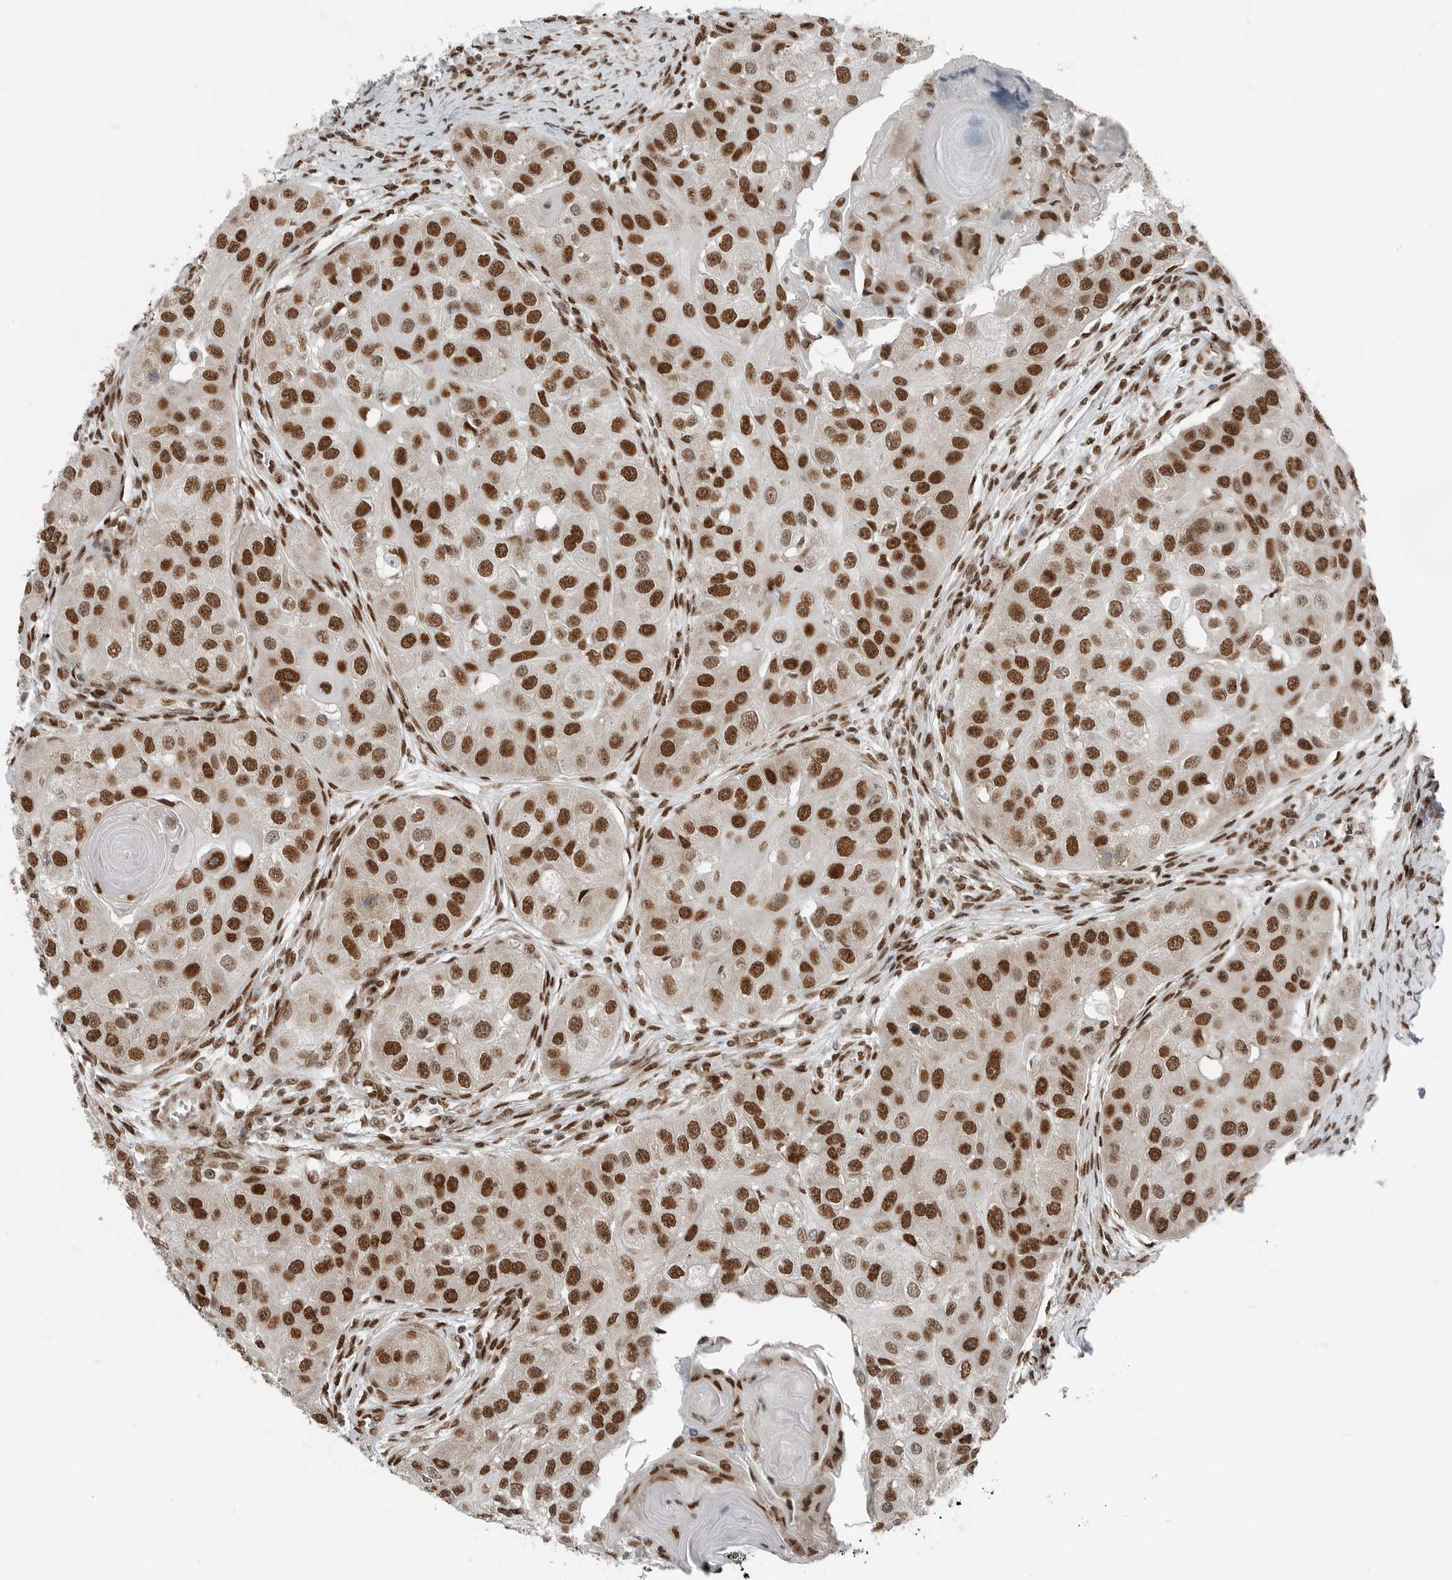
{"staining": {"intensity": "strong", "quantity": ">75%", "location": "nuclear"}, "tissue": "head and neck cancer", "cell_type": "Tumor cells", "image_type": "cancer", "snomed": [{"axis": "morphology", "description": "Normal tissue, NOS"}, {"axis": "morphology", "description": "Squamous cell carcinoma, NOS"}, {"axis": "topography", "description": "Skeletal muscle"}, {"axis": "topography", "description": "Head-Neck"}], "caption": "Protein staining displays strong nuclear positivity in approximately >75% of tumor cells in head and neck cancer (squamous cell carcinoma). Using DAB (3,3'-diaminobenzidine) (brown) and hematoxylin (blue) stains, captured at high magnification using brightfield microscopy.", "gene": "BLZF1", "patient": {"sex": "male", "age": 51}}